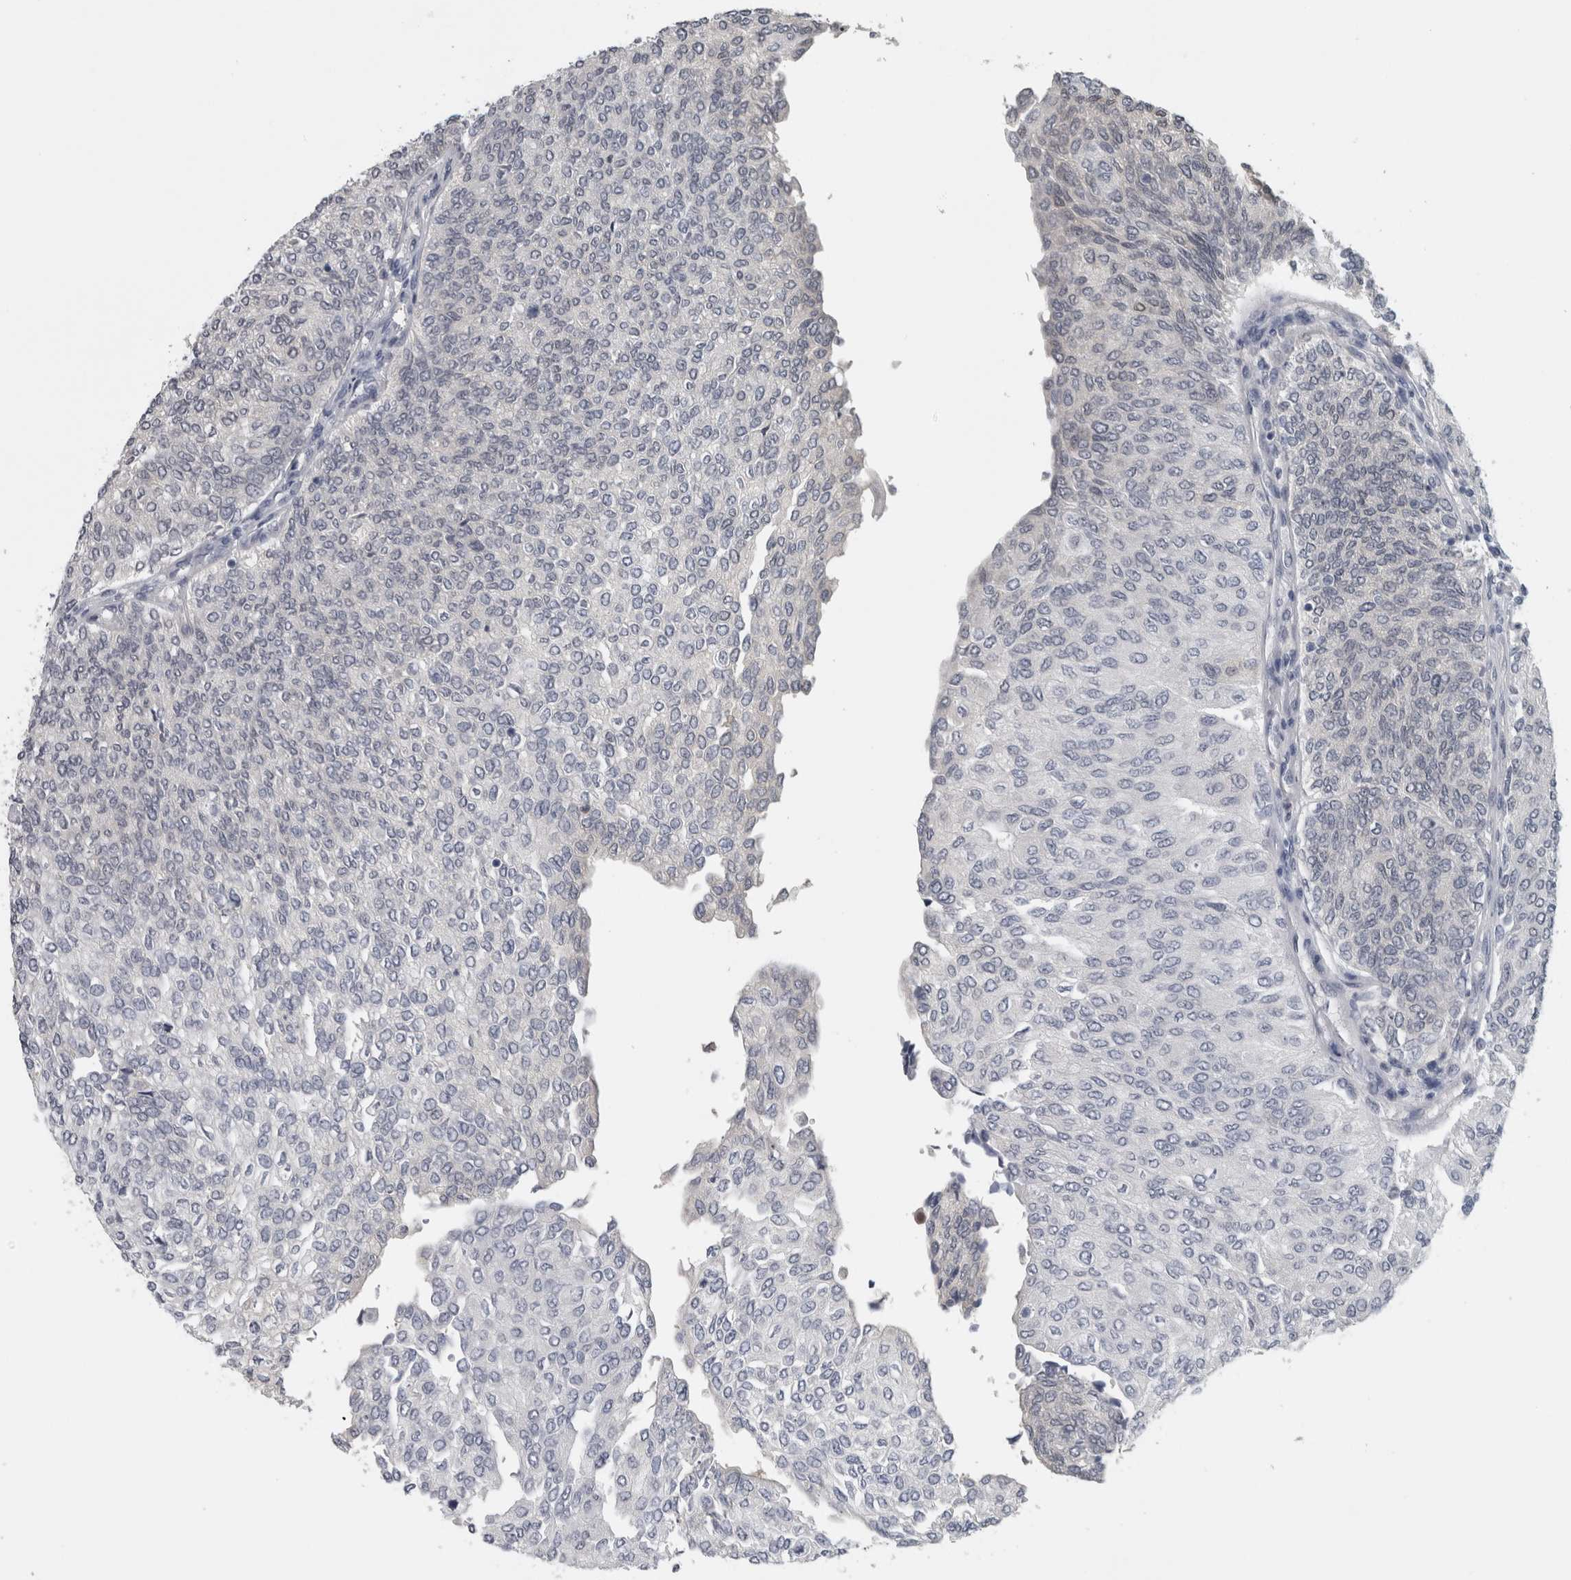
{"staining": {"intensity": "weak", "quantity": "25%-75%", "location": "cytoplasmic/membranous,nuclear"}, "tissue": "urothelial cancer", "cell_type": "Tumor cells", "image_type": "cancer", "snomed": [{"axis": "morphology", "description": "Urothelial carcinoma, Low grade"}, {"axis": "topography", "description": "Urinary bladder"}], "caption": "The immunohistochemical stain labels weak cytoplasmic/membranous and nuclear positivity in tumor cells of urothelial carcinoma (low-grade) tissue. Nuclei are stained in blue.", "gene": "NAPRT", "patient": {"sex": "female", "age": 79}}